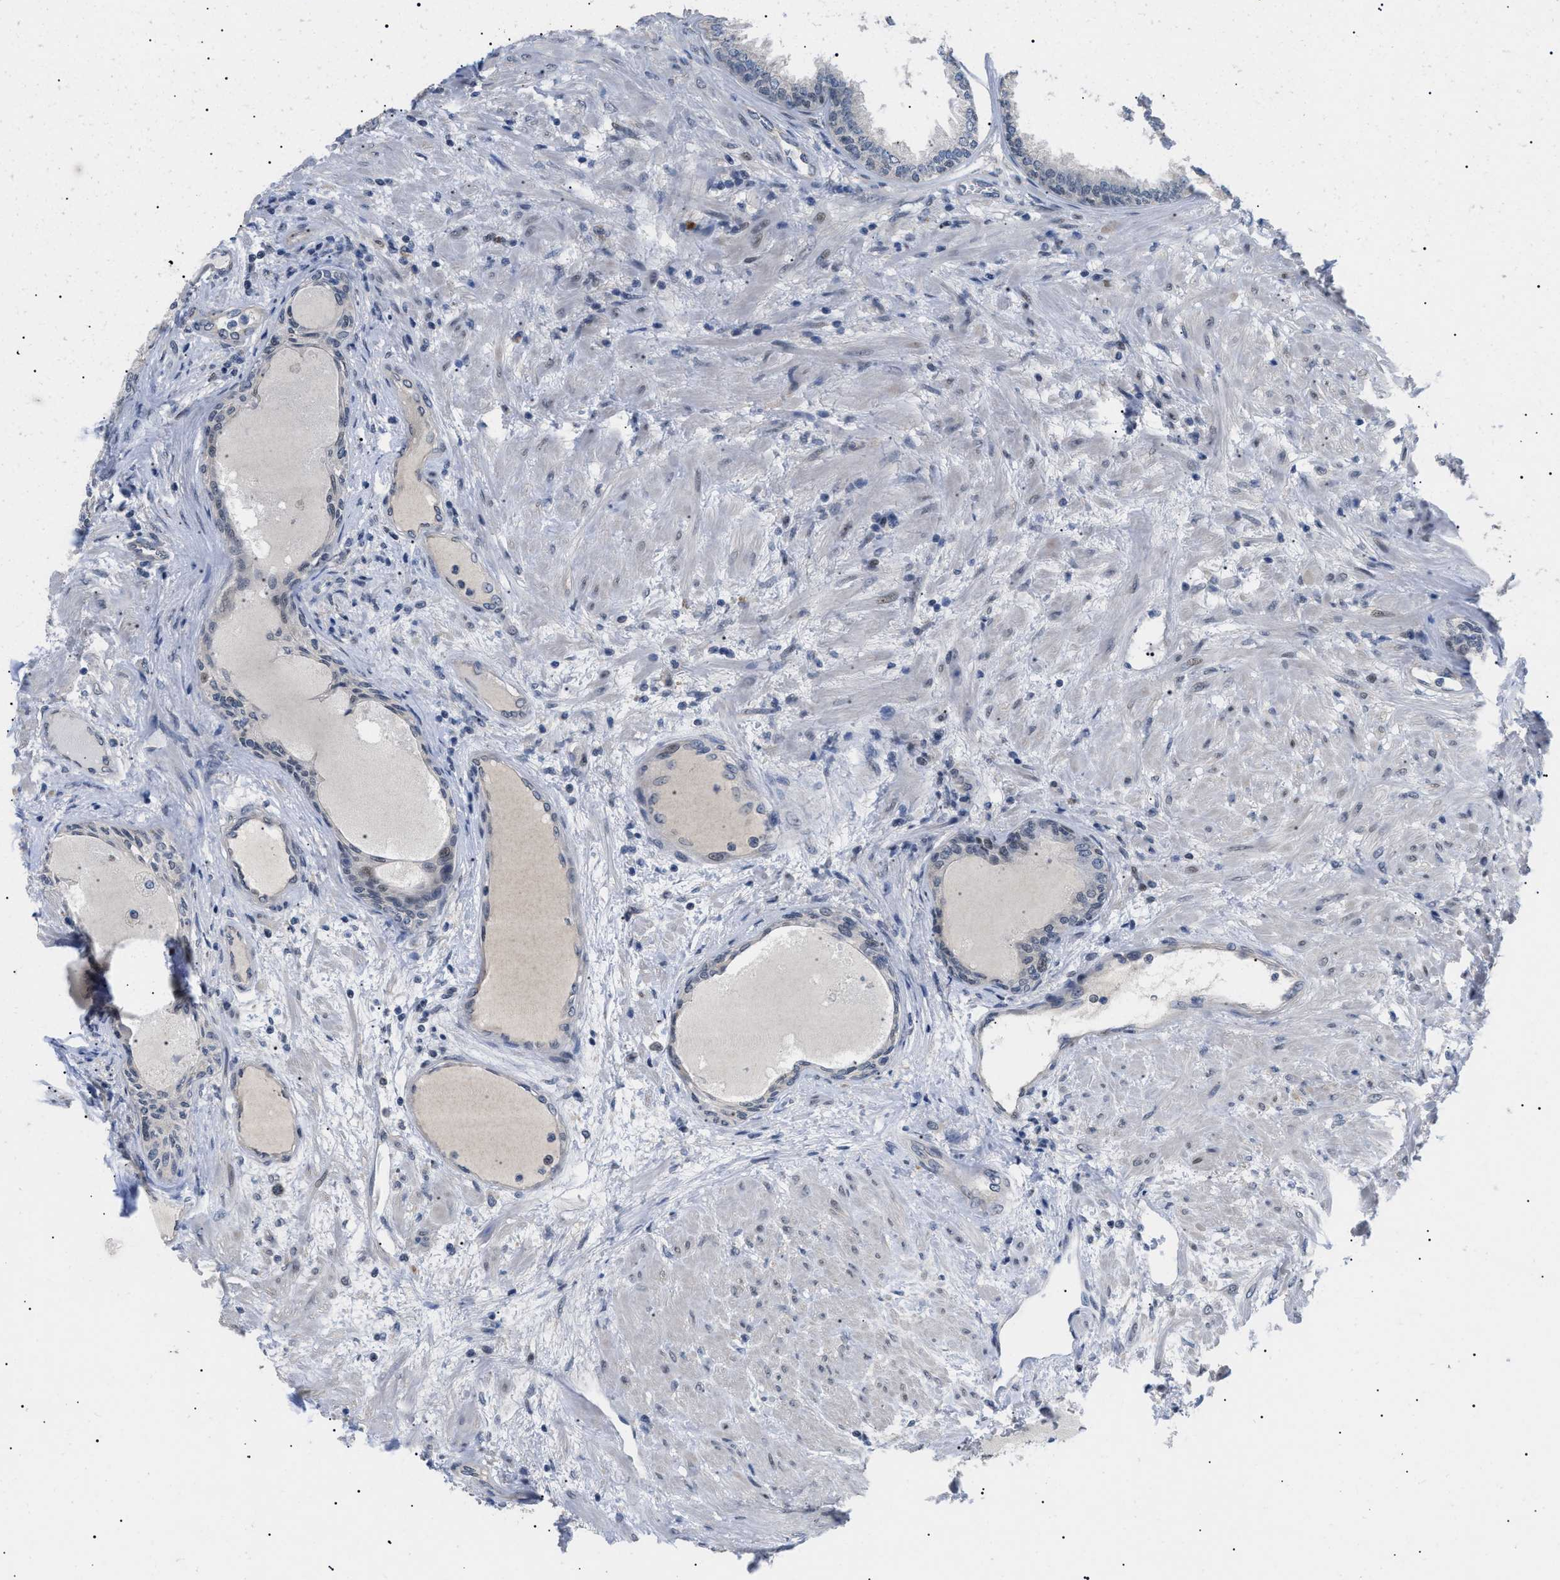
{"staining": {"intensity": "negative", "quantity": "none", "location": "none"}, "tissue": "prostate", "cell_type": "Glandular cells", "image_type": "normal", "snomed": [{"axis": "morphology", "description": "Normal tissue, NOS"}, {"axis": "topography", "description": "Prostate"}], "caption": "High magnification brightfield microscopy of normal prostate stained with DAB (brown) and counterstained with hematoxylin (blue): glandular cells show no significant expression.", "gene": "GARRE1", "patient": {"sex": "male", "age": 76}}